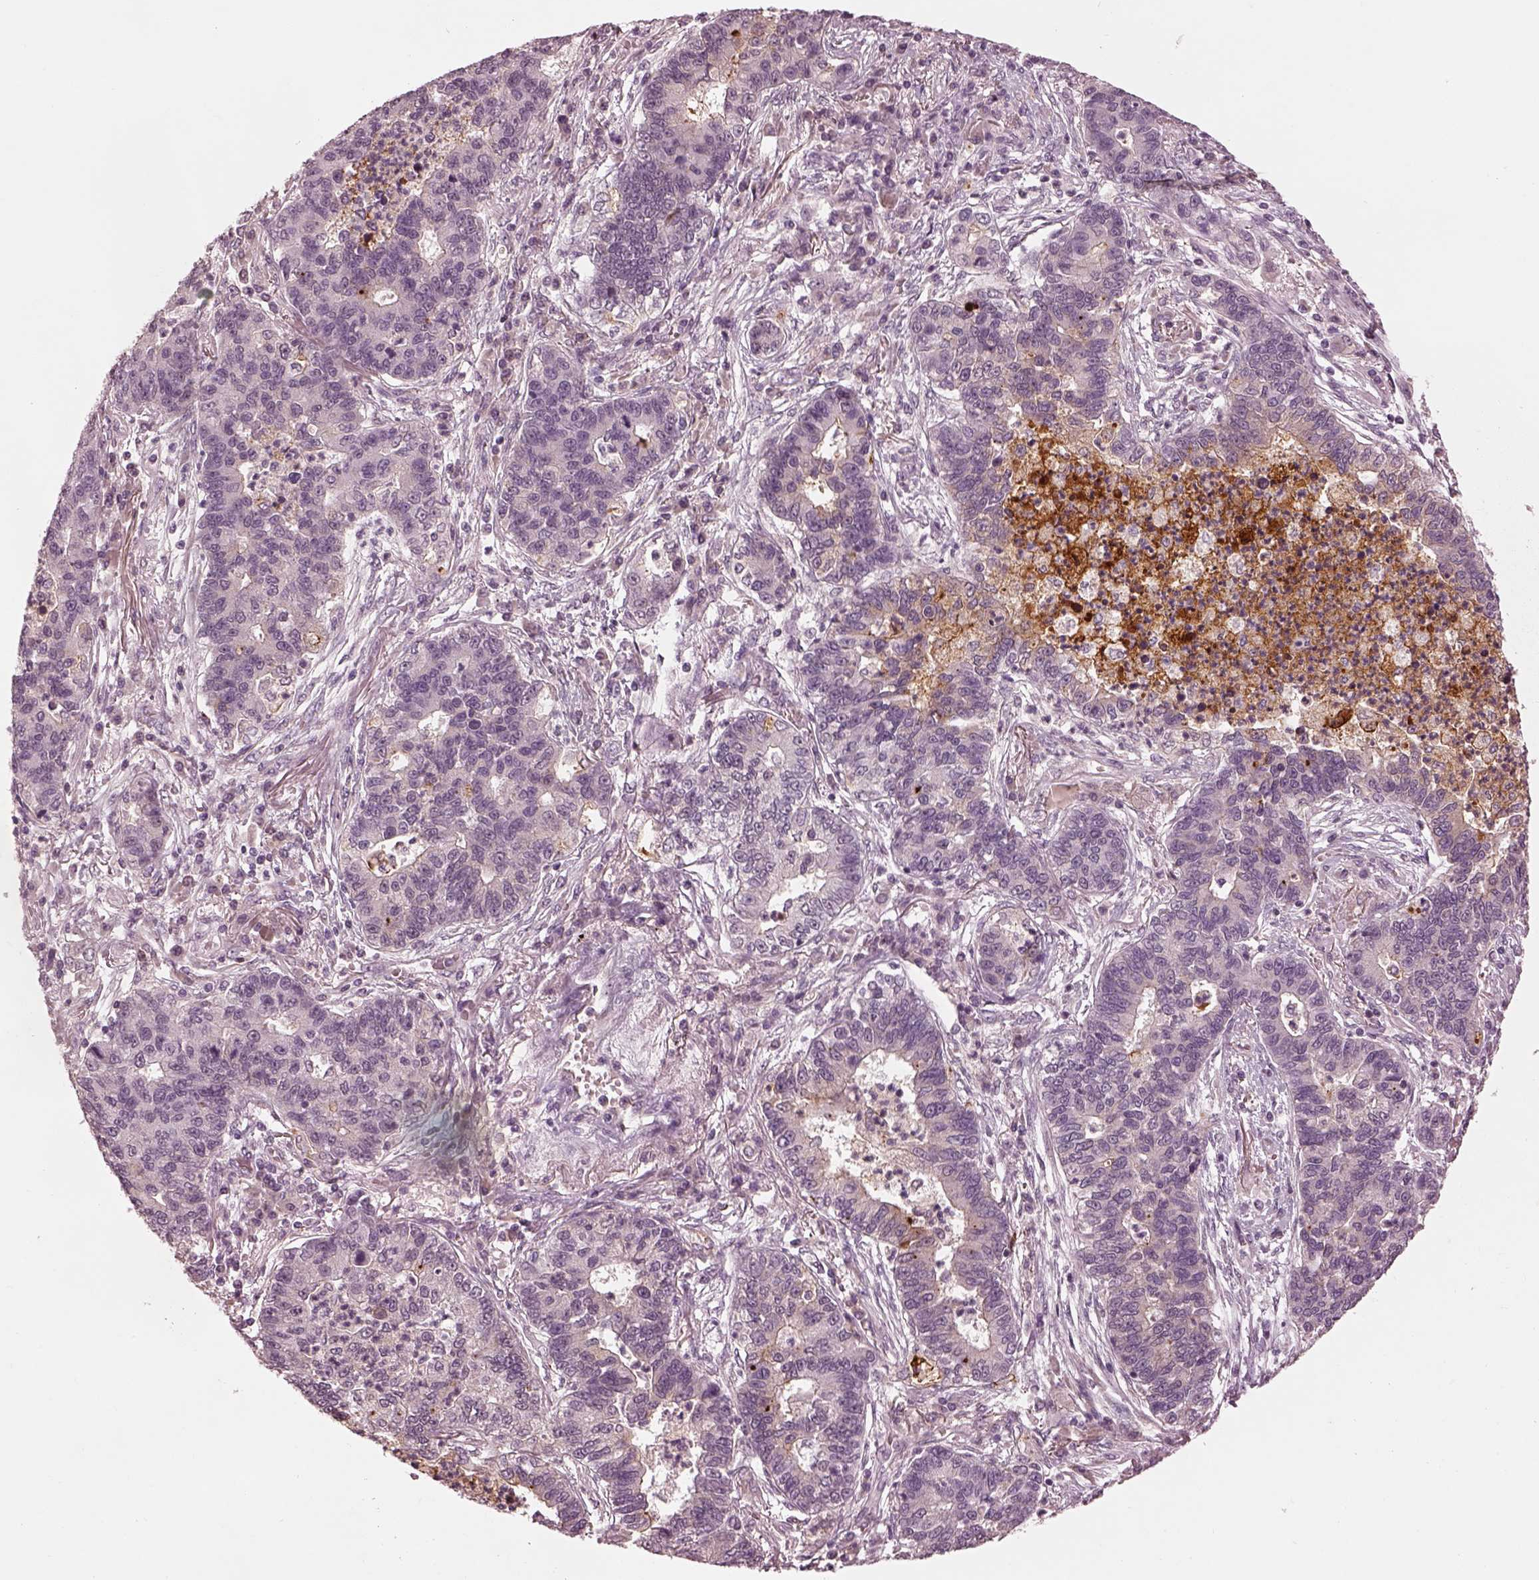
{"staining": {"intensity": "negative", "quantity": "none", "location": "none"}, "tissue": "lung cancer", "cell_type": "Tumor cells", "image_type": "cancer", "snomed": [{"axis": "morphology", "description": "Adenocarcinoma, NOS"}, {"axis": "topography", "description": "Lung"}], "caption": "Protein analysis of lung cancer (adenocarcinoma) reveals no significant positivity in tumor cells.", "gene": "KCNA2", "patient": {"sex": "female", "age": 57}}